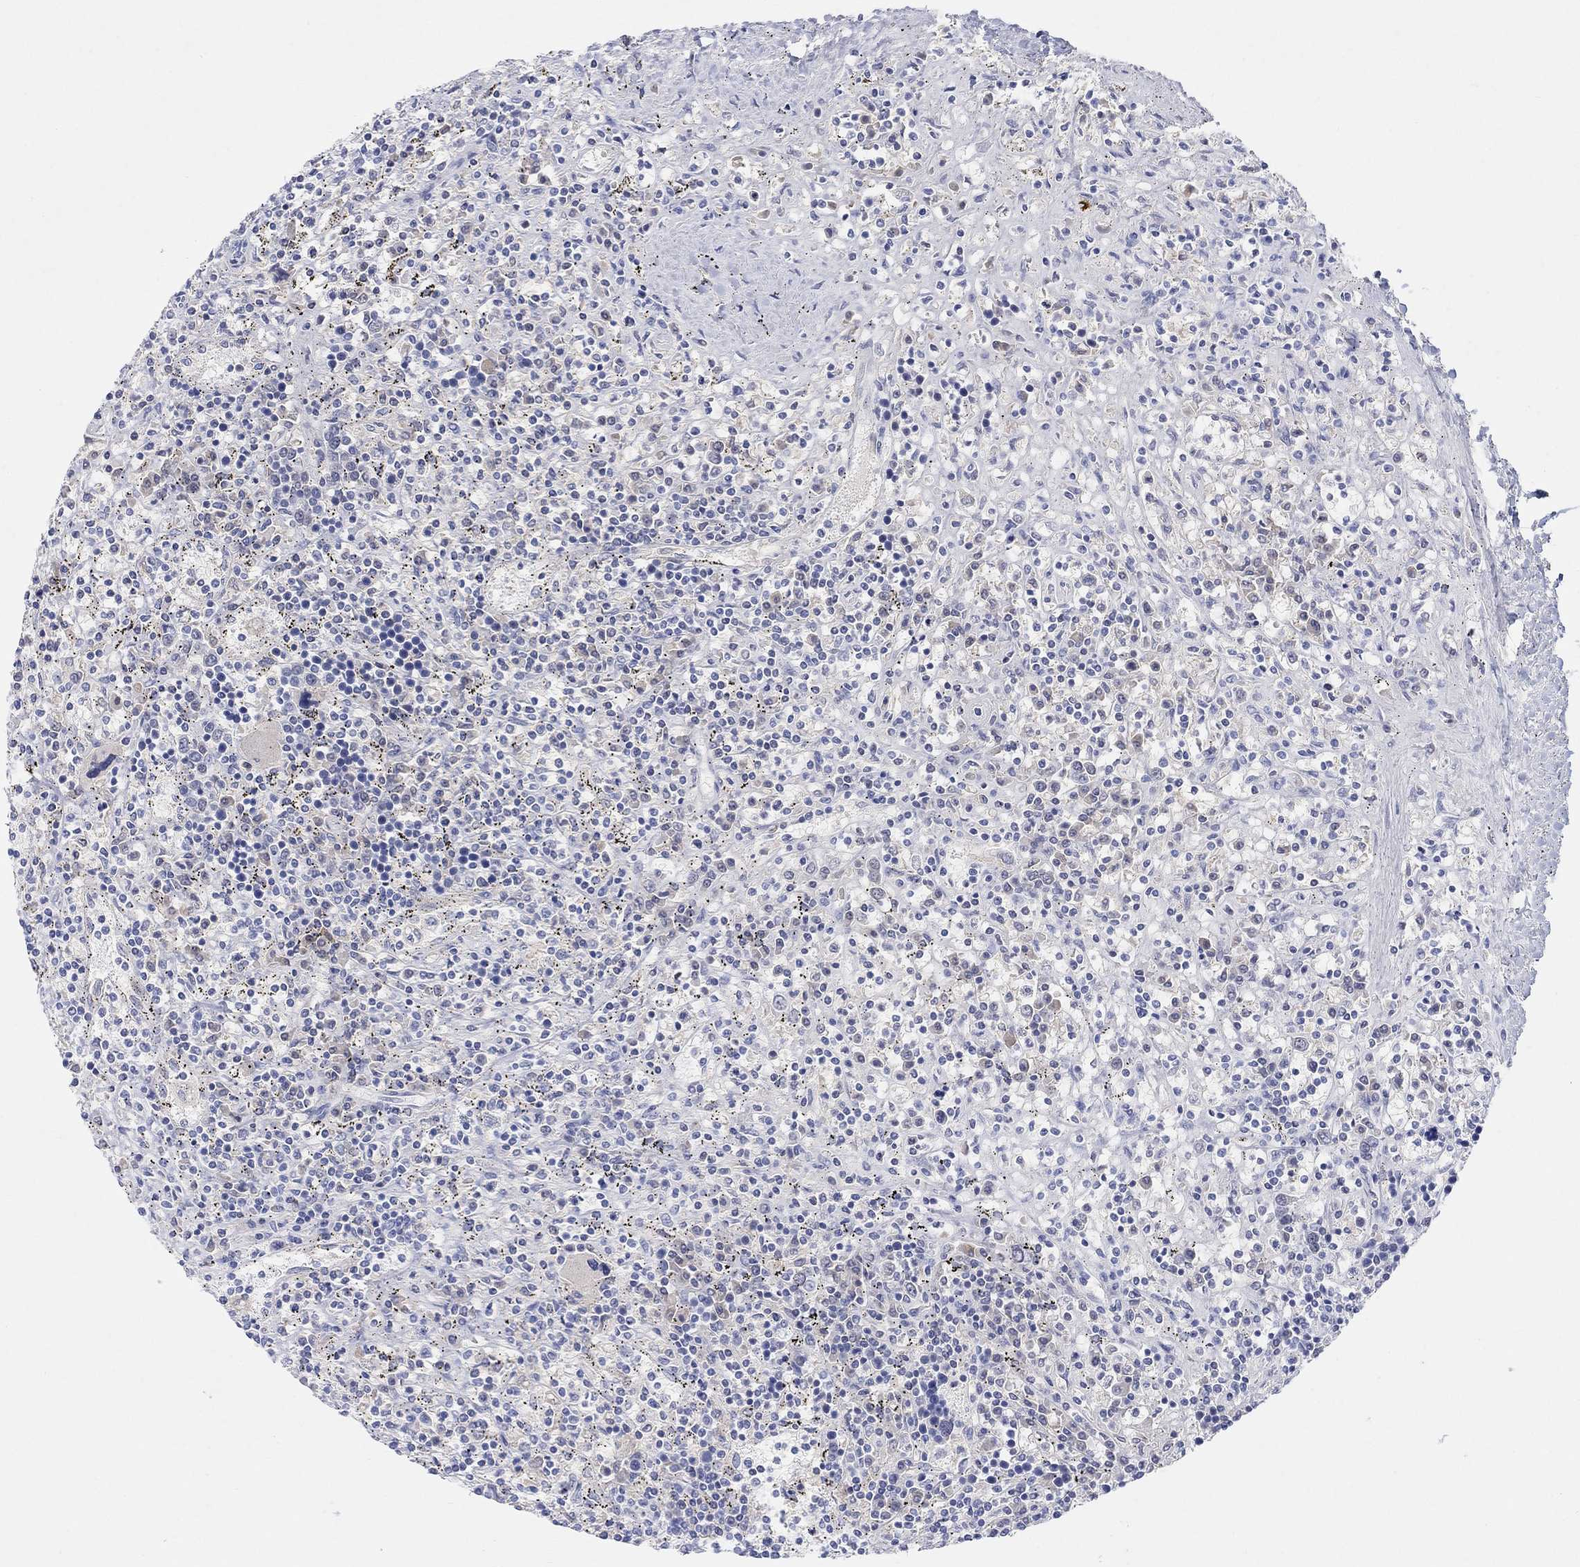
{"staining": {"intensity": "negative", "quantity": "none", "location": "none"}, "tissue": "lymphoma", "cell_type": "Tumor cells", "image_type": "cancer", "snomed": [{"axis": "morphology", "description": "Malignant lymphoma, non-Hodgkin's type, Low grade"}, {"axis": "topography", "description": "Spleen"}], "caption": "Immunohistochemistry (IHC) image of malignant lymphoma, non-Hodgkin's type (low-grade) stained for a protein (brown), which exhibits no expression in tumor cells. The staining was performed using DAB (3,3'-diaminobenzidine) to visualize the protein expression in brown, while the nuclei were stained in blue with hematoxylin (Magnification: 20x).", "gene": "TYR", "patient": {"sex": "male", "age": 62}}